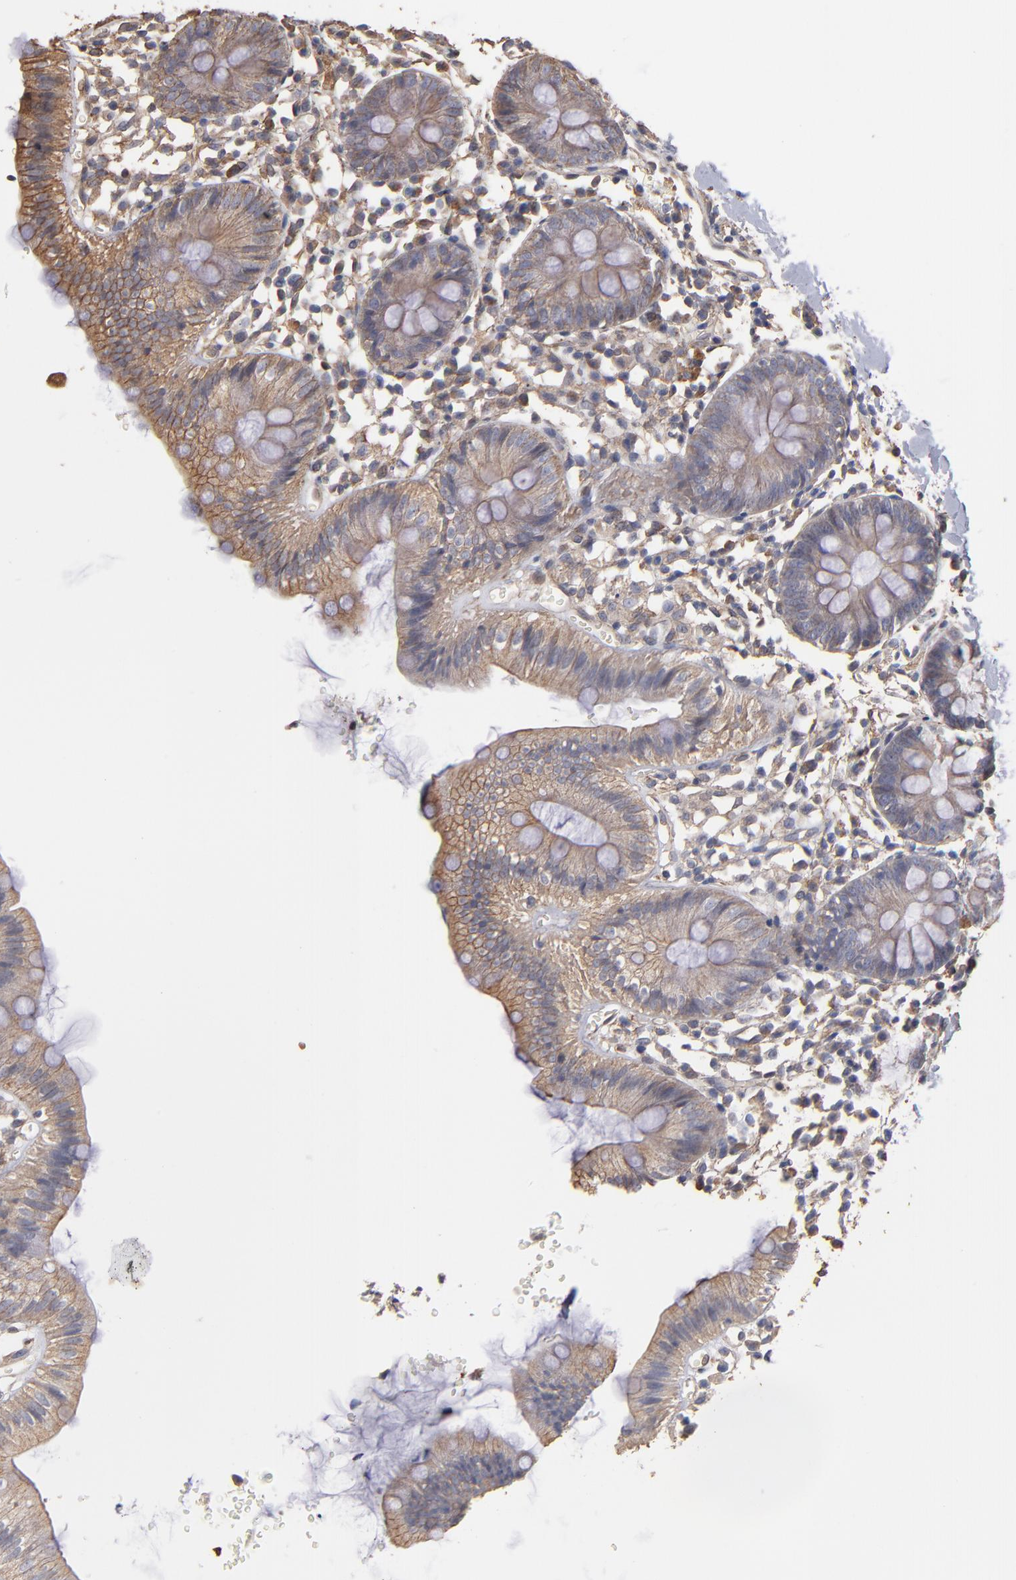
{"staining": {"intensity": "weak", "quantity": ">75%", "location": "cytoplasmic/membranous"}, "tissue": "colon", "cell_type": "Endothelial cells", "image_type": "normal", "snomed": [{"axis": "morphology", "description": "Normal tissue, NOS"}, {"axis": "topography", "description": "Colon"}], "caption": "Weak cytoplasmic/membranous protein positivity is present in about >75% of endothelial cells in colon. The staining was performed using DAB (3,3'-diaminobenzidine), with brown indicating positive protein expression. Nuclei are stained blue with hematoxylin.", "gene": "DMD", "patient": {"sex": "male", "age": 14}}